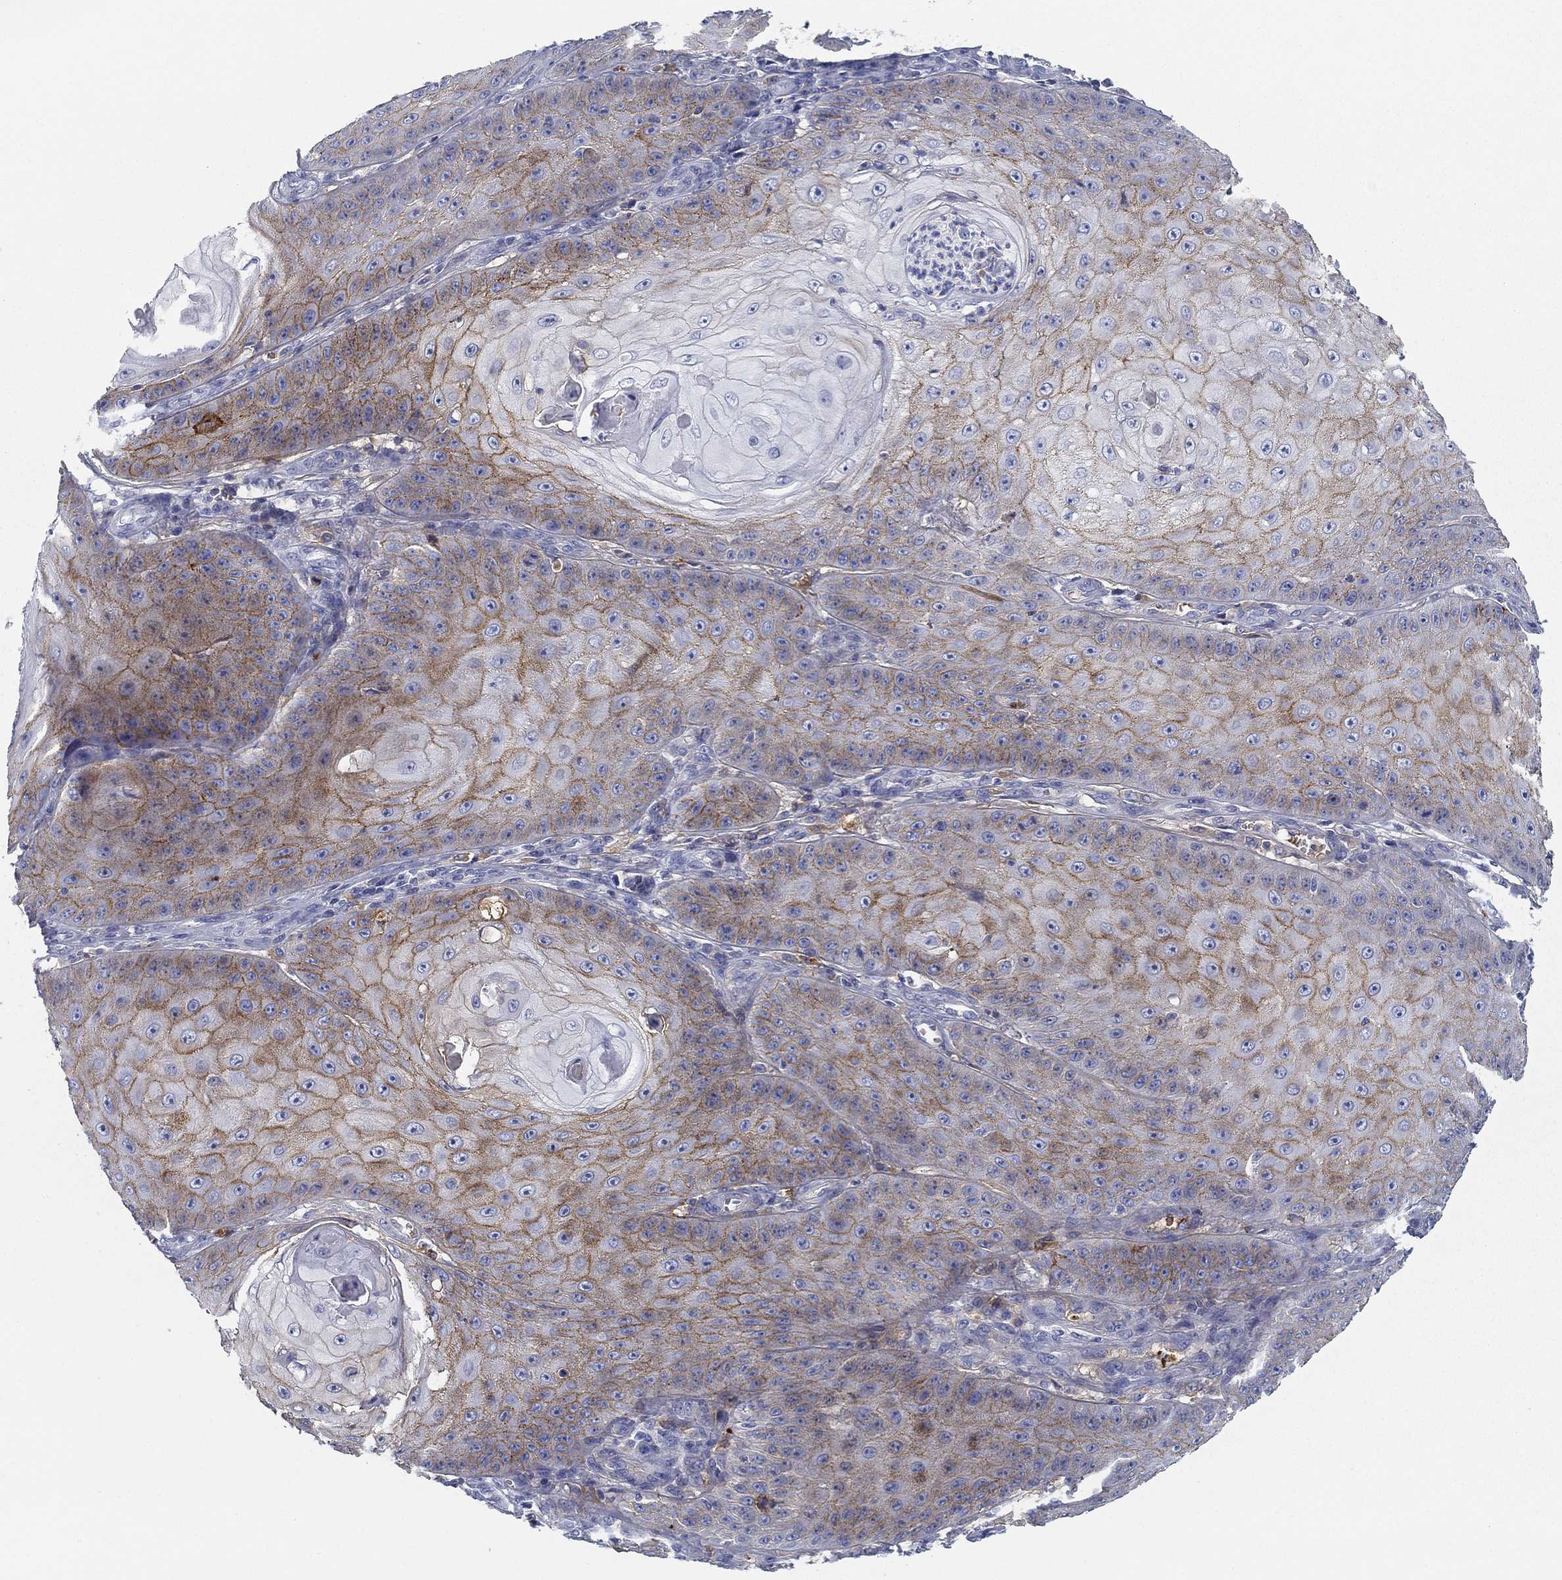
{"staining": {"intensity": "strong", "quantity": ">75%", "location": "cytoplasmic/membranous"}, "tissue": "skin cancer", "cell_type": "Tumor cells", "image_type": "cancer", "snomed": [{"axis": "morphology", "description": "Squamous cell carcinoma, NOS"}, {"axis": "topography", "description": "Skin"}], "caption": "A high amount of strong cytoplasmic/membranous staining is seen in approximately >75% of tumor cells in squamous cell carcinoma (skin) tissue.", "gene": "GPC1", "patient": {"sex": "male", "age": 70}}